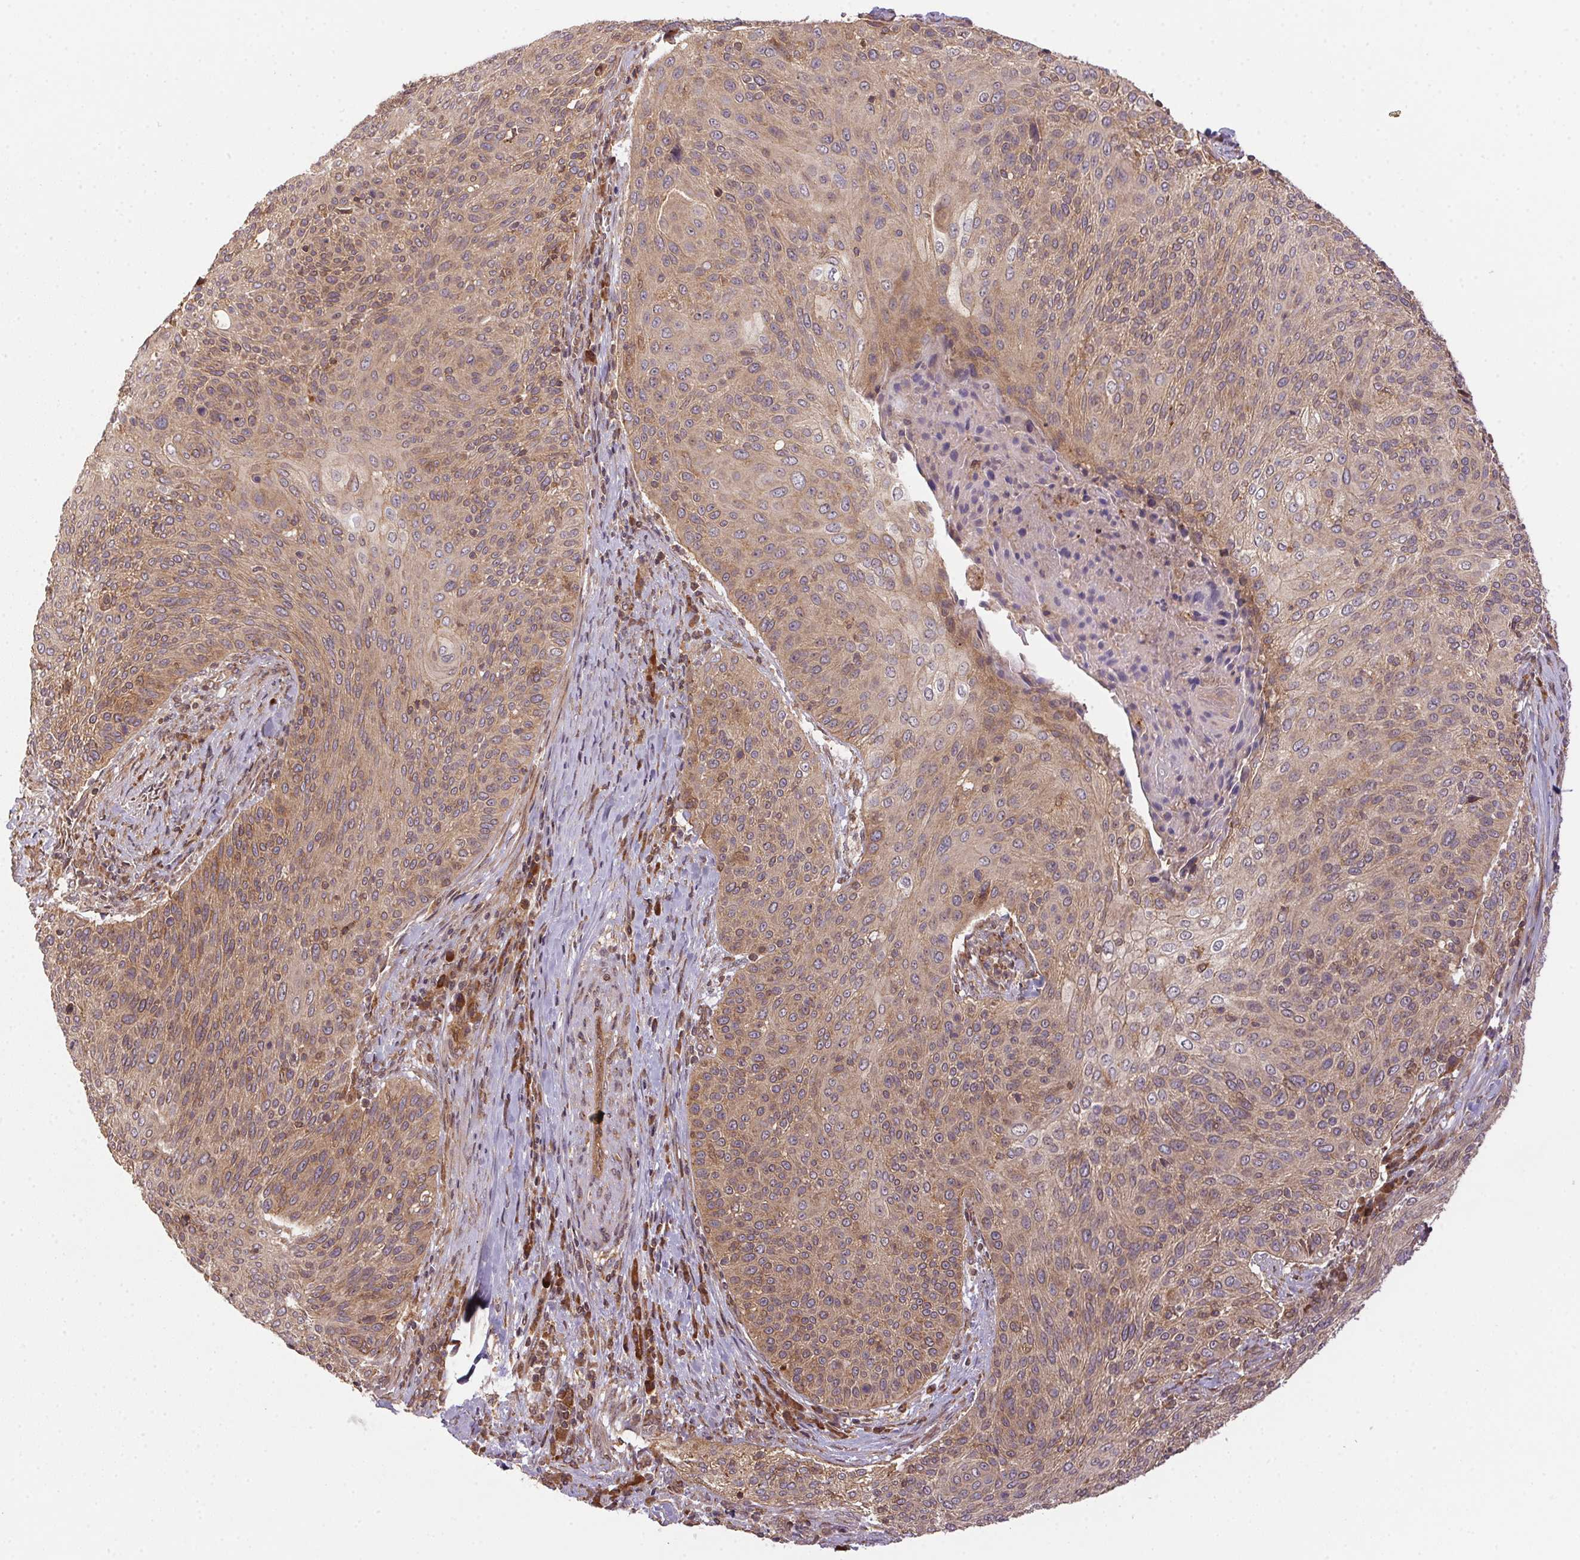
{"staining": {"intensity": "weak", "quantity": "<25%", "location": "cytoplasmic/membranous"}, "tissue": "breast cancer", "cell_type": "Tumor cells", "image_type": "cancer", "snomed": [{"axis": "morphology", "description": "Duct carcinoma"}, {"axis": "topography", "description": "Breast"}], "caption": "Breast cancer was stained to show a protein in brown. There is no significant positivity in tumor cells.", "gene": "MEX3D", "patient": {"sex": "female", "age": 54}}